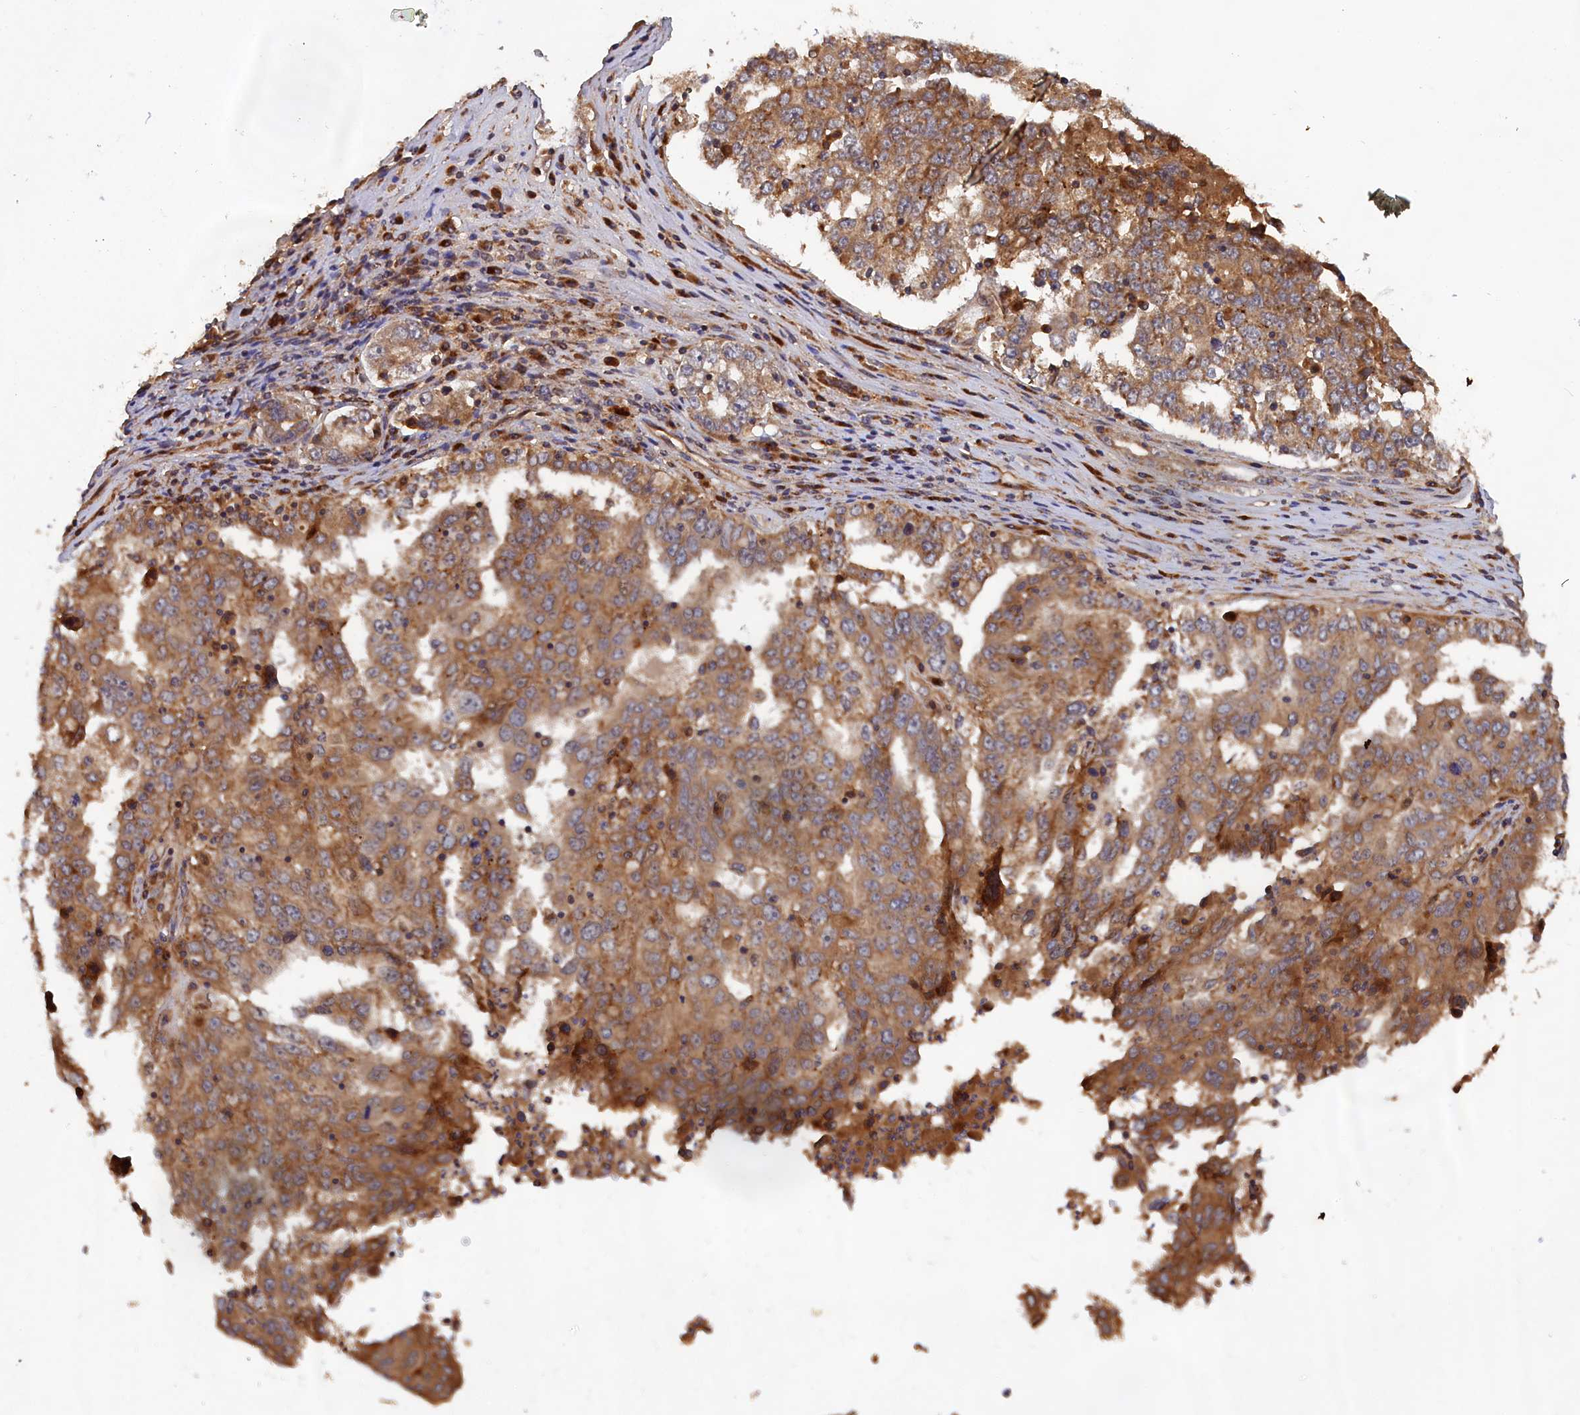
{"staining": {"intensity": "moderate", "quantity": ">75%", "location": "cytoplasmic/membranous"}, "tissue": "ovarian cancer", "cell_type": "Tumor cells", "image_type": "cancer", "snomed": [{"axis": "morphology", "description": "Carcinoma, endometroid"}, {"axis": "topography", "description": "Ovary"}], "caption": "Protein expression analysis of endometroid carcinoma (ovarian) shows moderate cytoplasmic/membranous positivity in approximately >75% of tumor cells. Using DAB (3,3'-diaminobenzidine) (brown) and hematoxylin (blue) stains, captured at high magnification using brightfield microscopy.", "gene": "TRAPPC2L", "patient": {"sex": "female", "age": 62}}